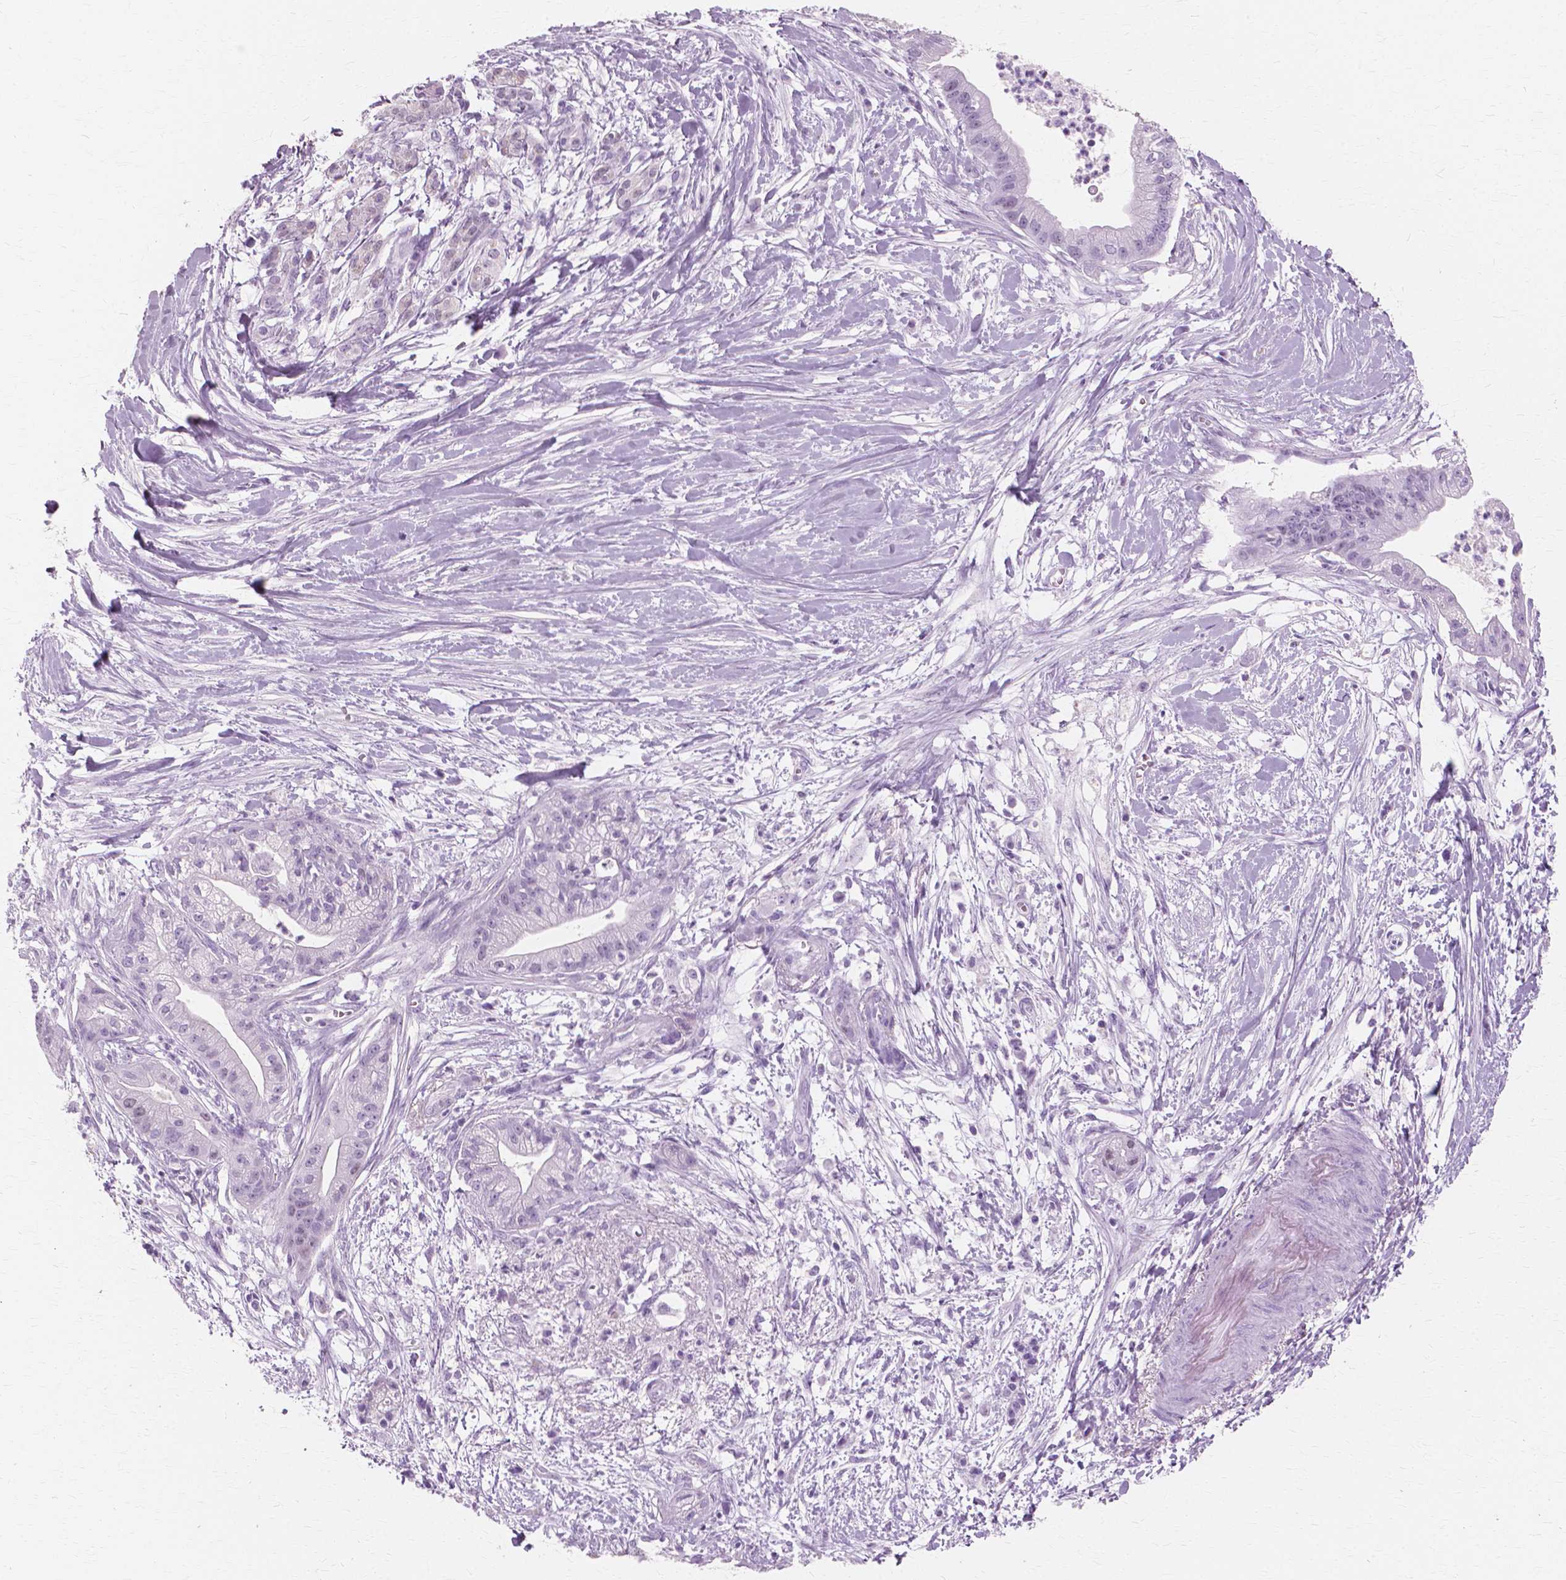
{"staining": {"intensity": "negative", "quantity": "none", "location": "none"}, "tissue": "pancreatic cancer", "cell_type": "Tumor cells", "image_type": "cancer", "snomed": [{"axis": "morphology", "description": "Normal tissue, NOS"}, {"axis": "morphology", "description": "Adenocarcinoma, NOS"}, {"axis": "topography", "description": "Lymph node"}, {"axis": "topography", "description": "Pancreas"}], "caption": "Histopathology image shows no significant protein staining in tumor cells of pancreatic cancer (adenocarcinoma). (IHC, brightfield microscopy, high magnification).", "gene": "SFTPD", "patient": {"sex": "female", "age": 58}}